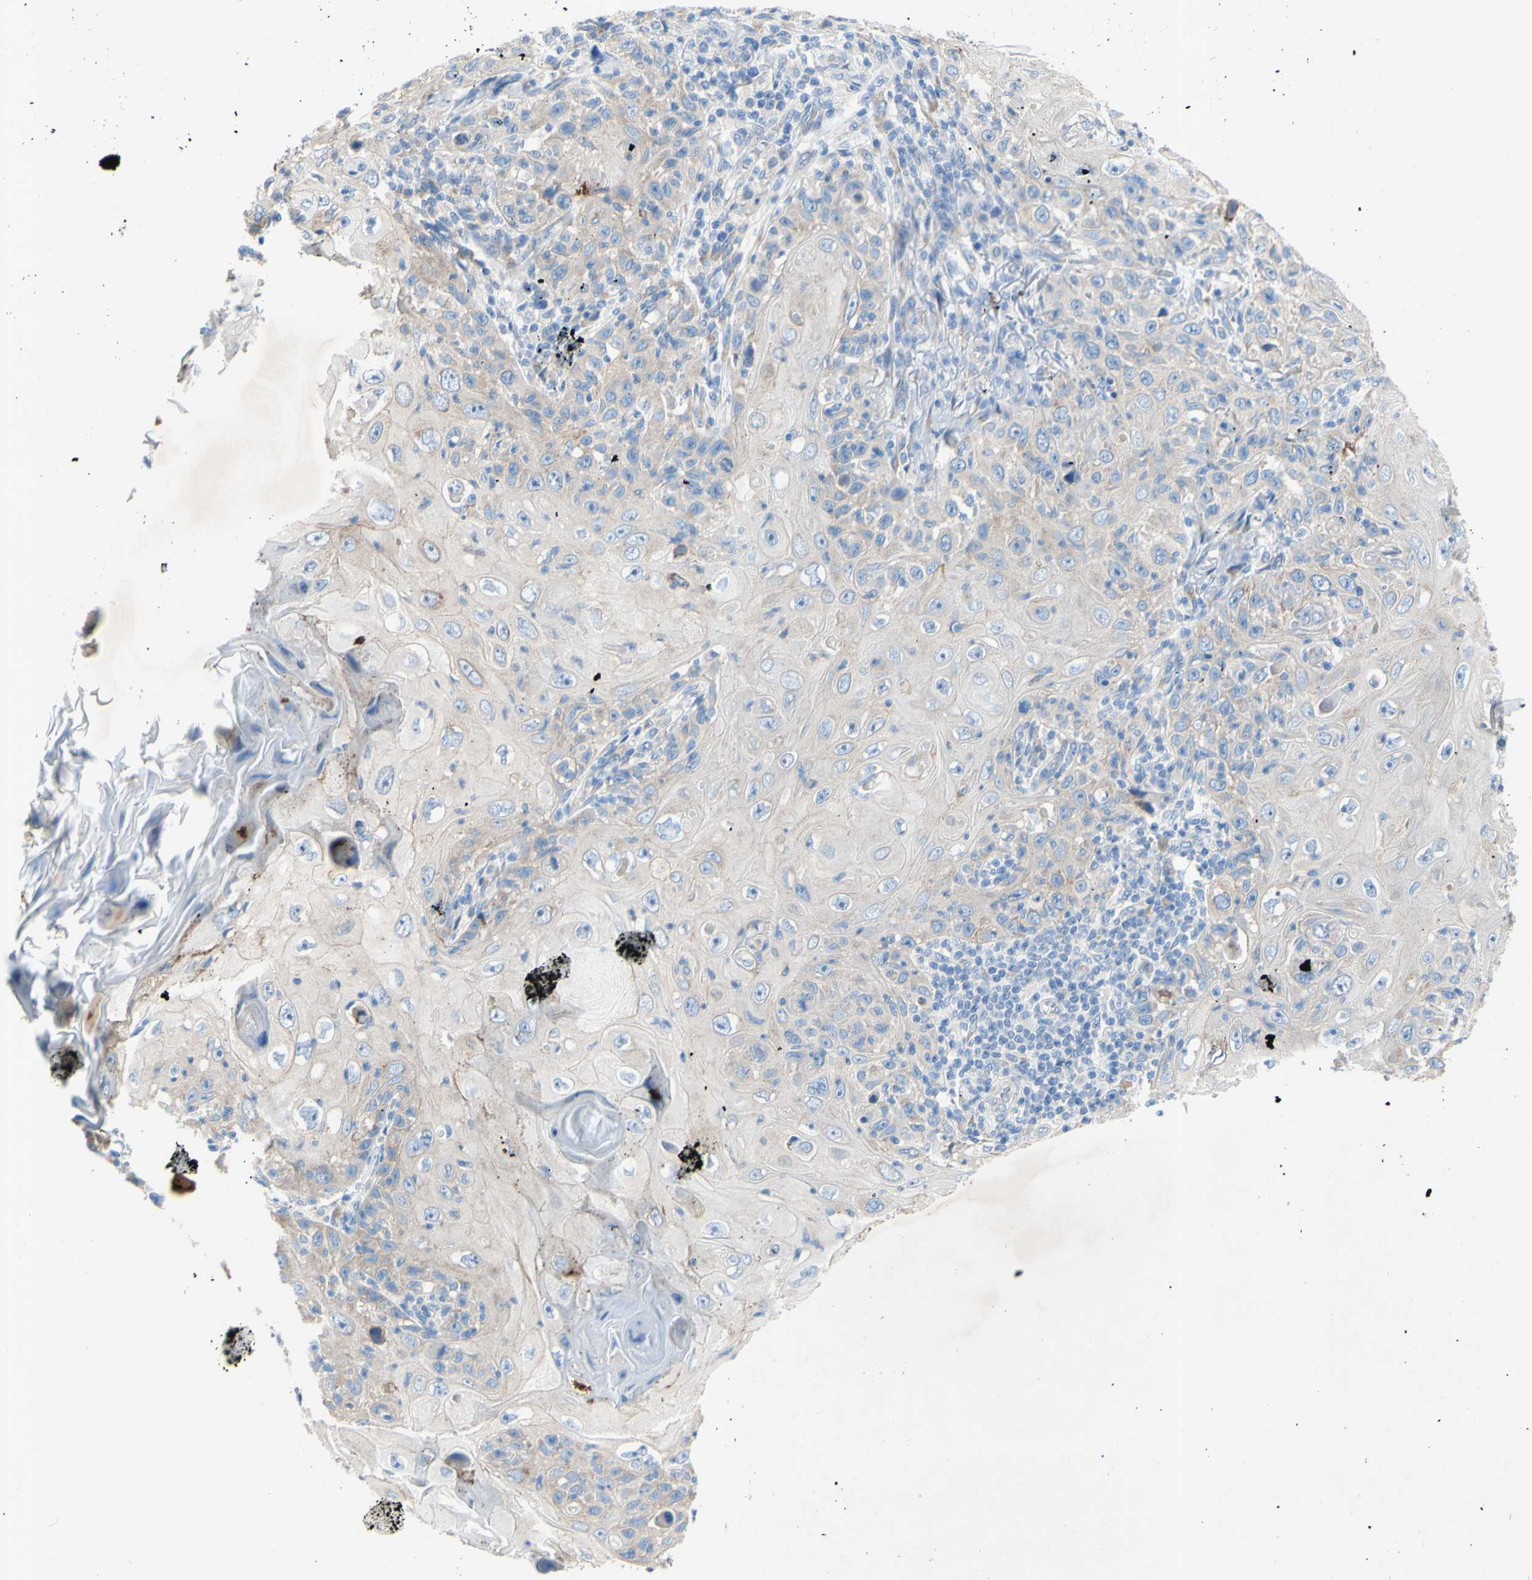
{"staining": {"intensity": "negative", "quantity": "none", "location": "none"}, "tissue": "skin cancer", "cell_type": "Tumor cells", "image_type": "cancer", "snomed": [{"axis": "morphology", "description": "Squamous cell carcinoma, NOS"}, {"axis": "topography", "description": "Skin"}], "caption": "This photomicrograph is of skin squamous cell carcinoma stained with immunohistochemistry to label a protein in brown with the nuclei are counter-stained blue. There is no positivity in tumor cells. Brightfield microscopy of immunohistochemistry stained with DAB (3,3'-diaminobenzidine) (brown) and hematoxylin (blue), captured at high magnification.", "gene": "TMIGD2", "patient": {"sex": "female", "age": 88}}